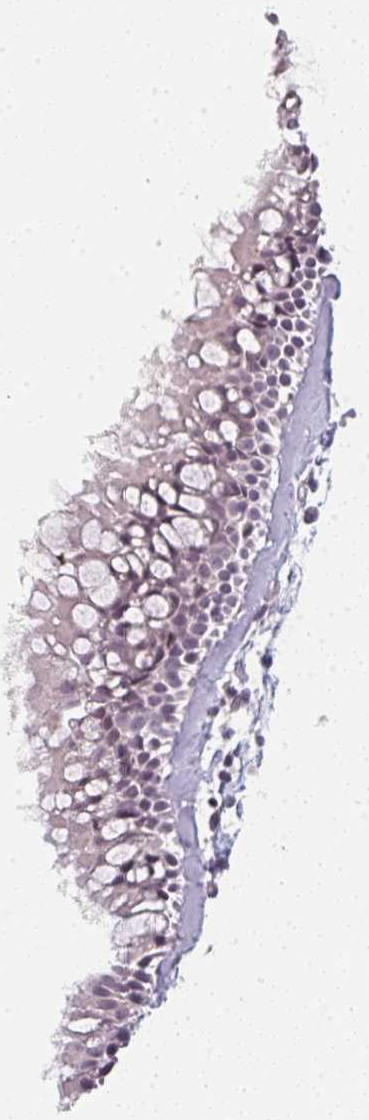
{"staining": {"intensity": "weak", "quantity": ">75%", "location": "nuclear"}, "tissue": "nasopharynx", "cell_type": "Respiratory epithelial cells", "image_type": "normal", "snomed": [{"axis": "morphology", "description": "Normal tissue, NOS"}, {"axis": "topography", "description": "Nasopharynx"}], "caption": "A brown stain highlights weak nuclear staining of a protein in respiratory epithelial cells of normal nasopharynx.", "gene": "RBBP6", "patient": {"sex": "female", "age": 39}}